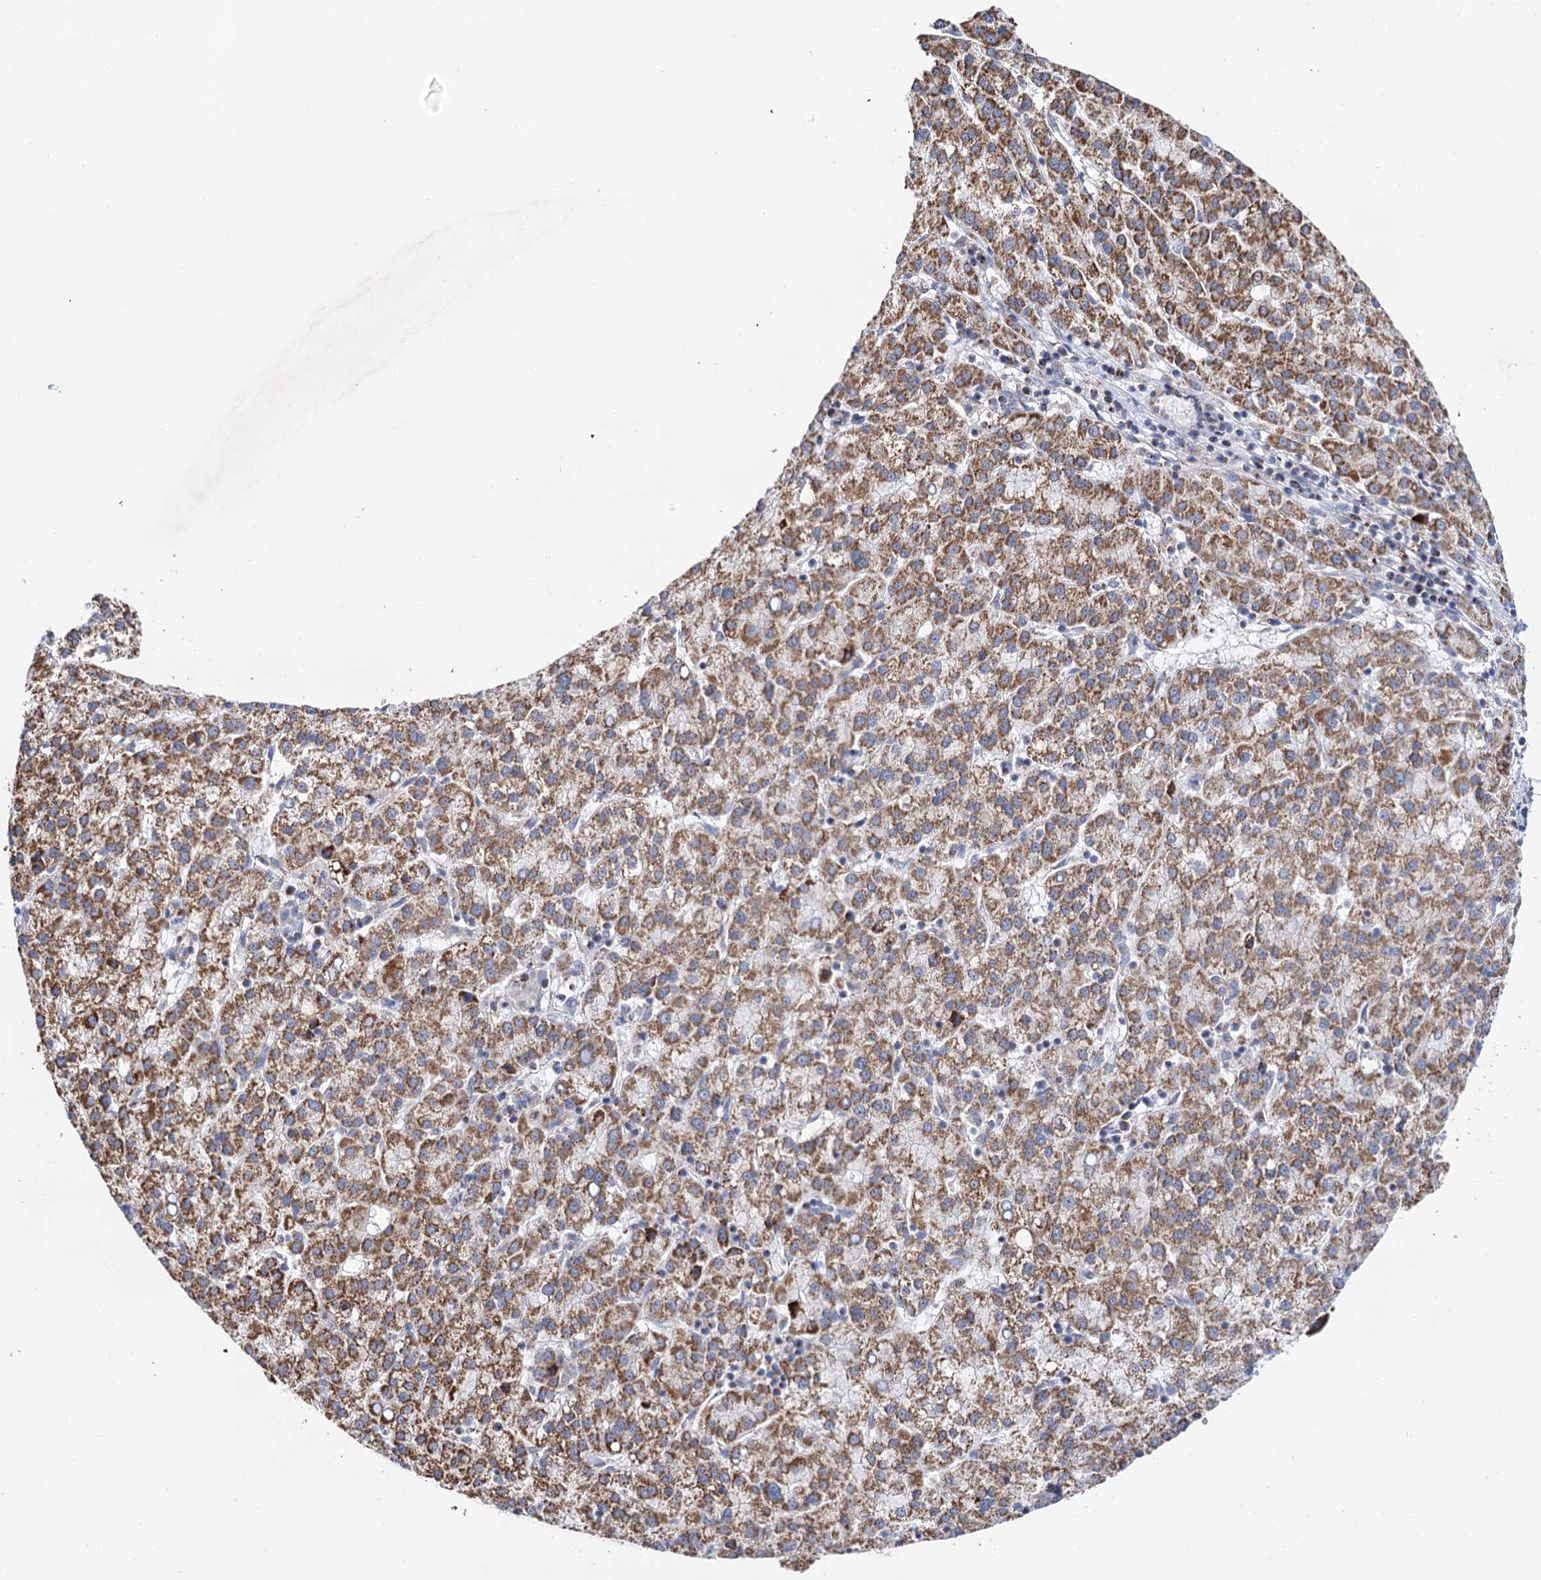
{"staining": {"intensity": "moderate", "quantity": ">75%", "location": "cytoplasmic/membranous"}, "tissue": "liver cancer", "cell_type": "Tumor cells", "image_type": "cancer", "snomed": [{"axis": "morphology", "description": "Carcinoma, Hepatocellular, NOS"}, {"axis": "topography", "description": "Liver"}], "caption": "The photomicrograph demonstrates a brown stain indicating the presence of a protein in the cytoplasmic/membranous of tumor cells in hepatocellular carcinoma (liver).", "gene": "C2CD3", "patient": {"sex": "female", "age": 58}}